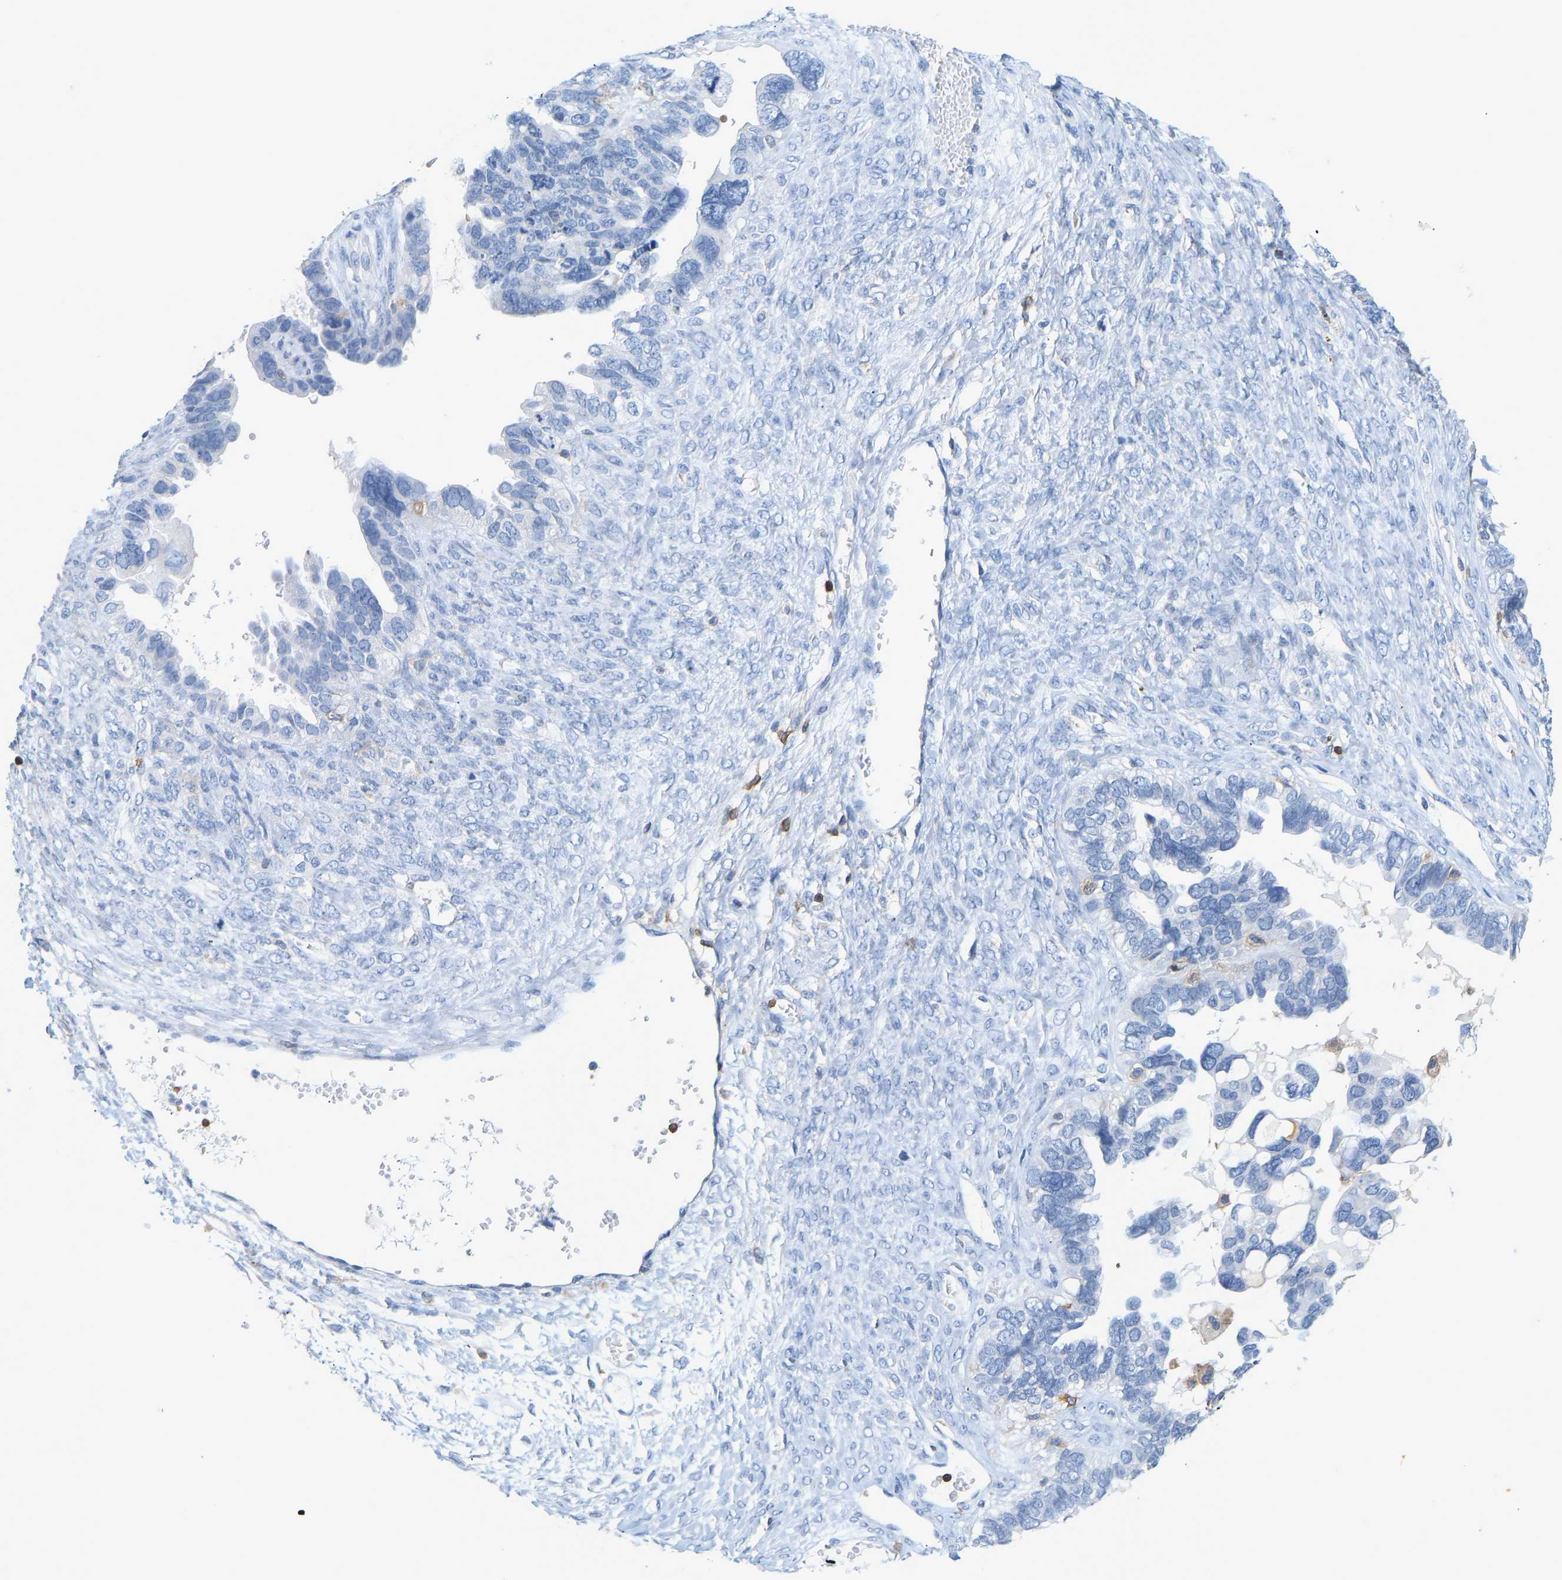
{"staining": {"intensity": "negative", "quantity": "none", "location": "none"}, "tissue": "ovarian cancer", "cell_type": "Tumor cells", "image_type": "cancer", "snomed": [{"axis": "morphology", "description": "Cystadenocarcinoma, serous, NOS"}, {"axis": "topography", "description": "Ovary"}], "caption": "IHC image of neoplastic tissue: human ovarian serous cystadenocarcinoma stained with DAB exhibits no significant protein expression in tumor cells.", "gene": "EVL", "patient": {"sex": "female", "age": 79}}